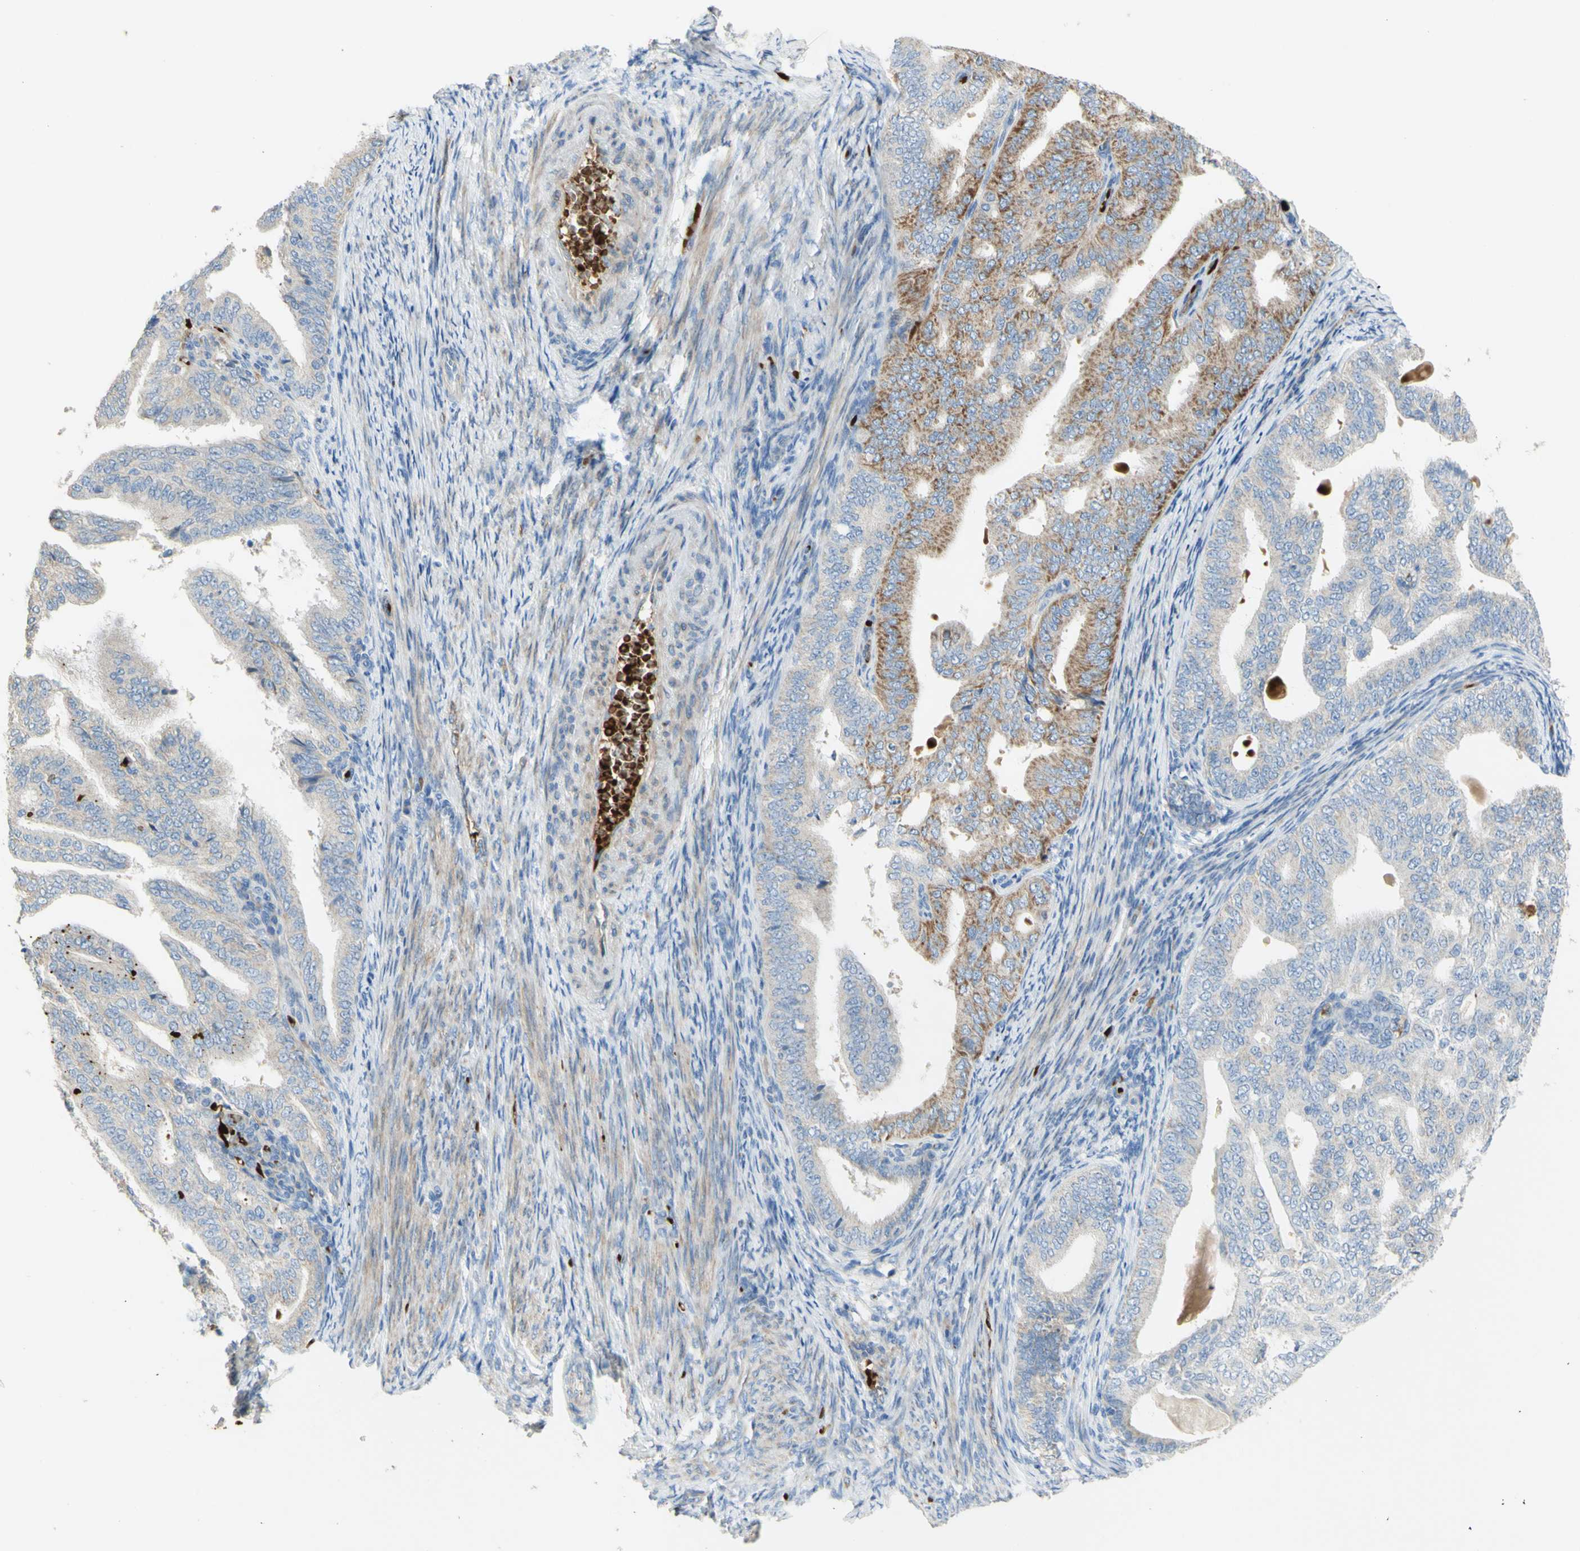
{"staining": {"intensity": "weak", "quantity": "<25%", "location": "cytoplasmic/membranous"}, "tissue": "endometrial cancer", "cell_type": "Tumor cells", "image_type": "cancer", "snomed": [{"axis": "morphology", "description": "Adenocarcinoma, NOS"}, {"axis": "topography", "description": "Endometrium"}], "caption": "The immunohistochemistry image has no significant staining in tumor cells of endometrial cancer (adenocarcinoma) tissue.", "gene": "GAN", "patient": {"sex": "female", "age": 58}}